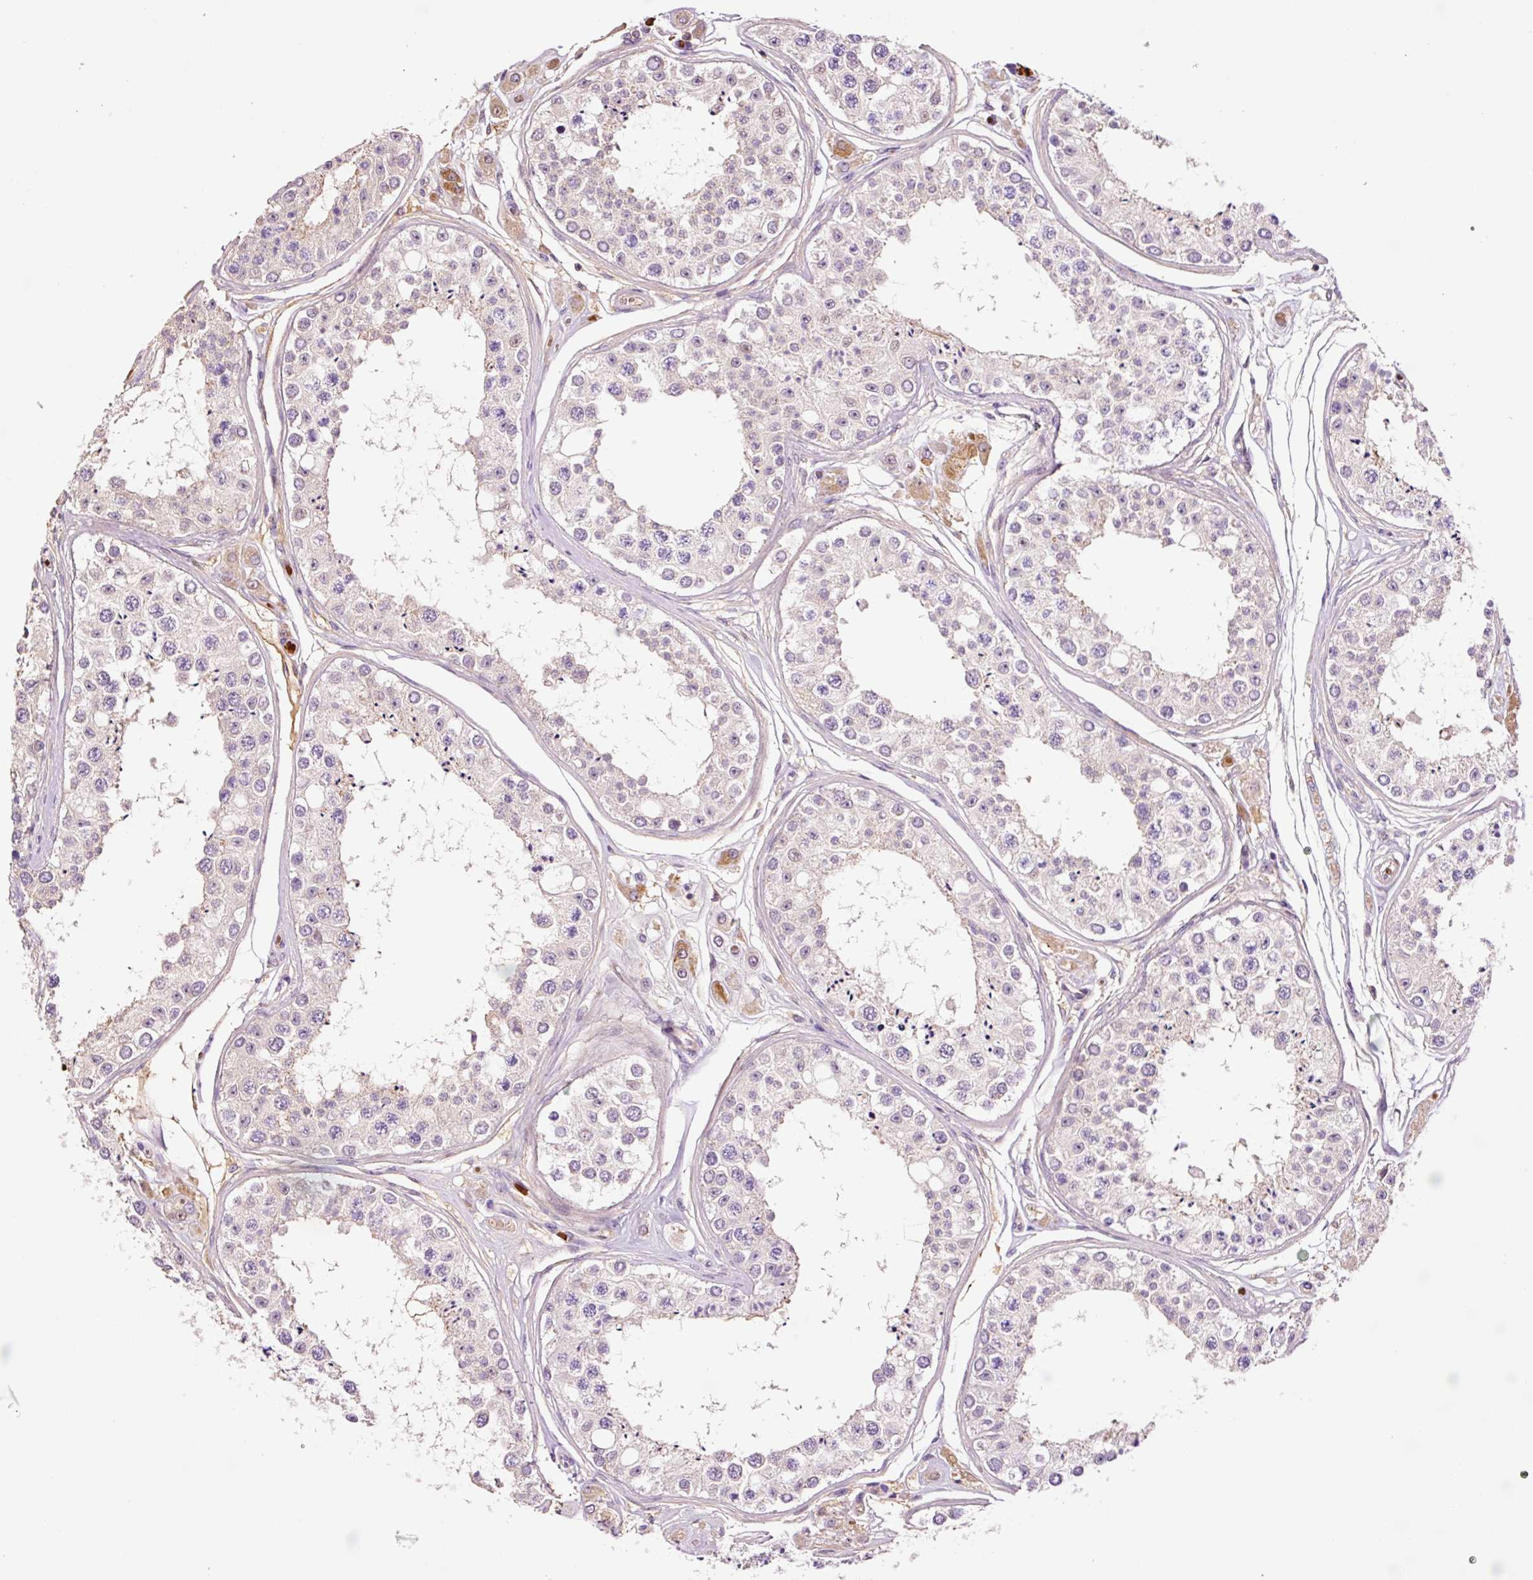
{"staining": {"intensity": "weak", "quantity": "<25%", "location": "cytoplasmic/membranous"}, "tissue": "testis", "cell_type": "Cells in seminiferous ducts", "image_type": "normal", "snomed": [{"axis": "morphology", "description": "Normal tissue, NOS"}, {"axis": "topography", "description": "Testis"}], "caption": "High power microscopy photomicrograph of an immunohistochemistry micrograph of normal testis, revealing no significant expression in cells in seminiferous ducts. (DAB (3,3'-diaminobenzidine) immunohistochemistry with hematoxylin counter stain).", "gene": "TMEM235", "patient": {"sex": "male", "age": 25}}